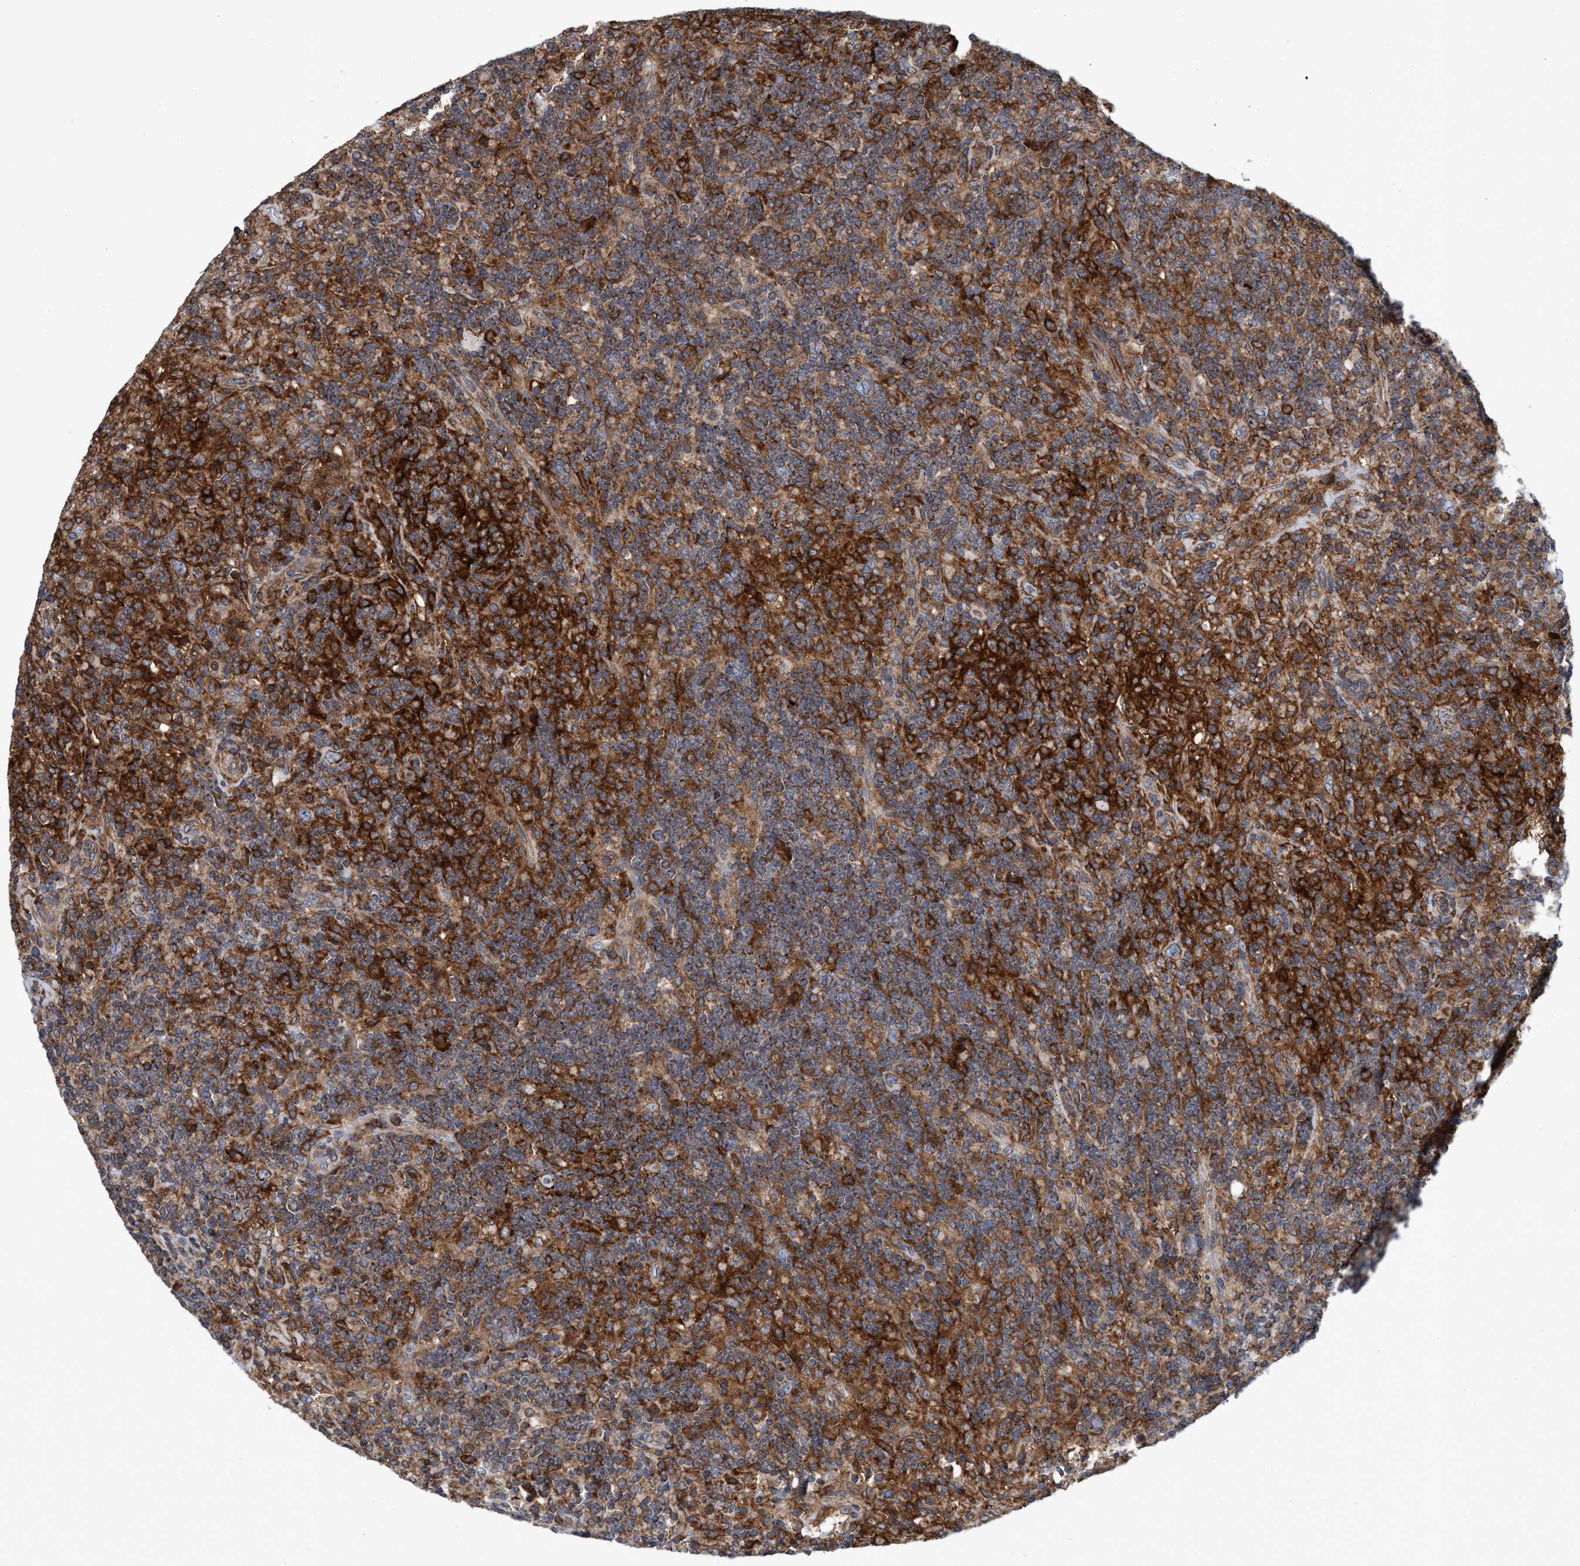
{"staining": {"intensity": "moderate", "quantity": ">75%", "location": "cytoplasmic/membranous"}, "tissue": "lymphoma", "cell_type": "Tumor cells", "image_type": "cancer", "snomed": [{"axis": "morphology", "description": "Hodgkin's disease, NOS"}, {"axis": "topography", "description": "Lymph node"}], "caption": "IHC of lymphoma demonstrates medium levels of moderate cytoplasmic/membranous staining in about >75% of tumor cells. The protein of interest is shown in brown color, while the nuclei are stained blue.", "gene": "SLC16A3", "patient": {"sex": "male", "age": 70}}